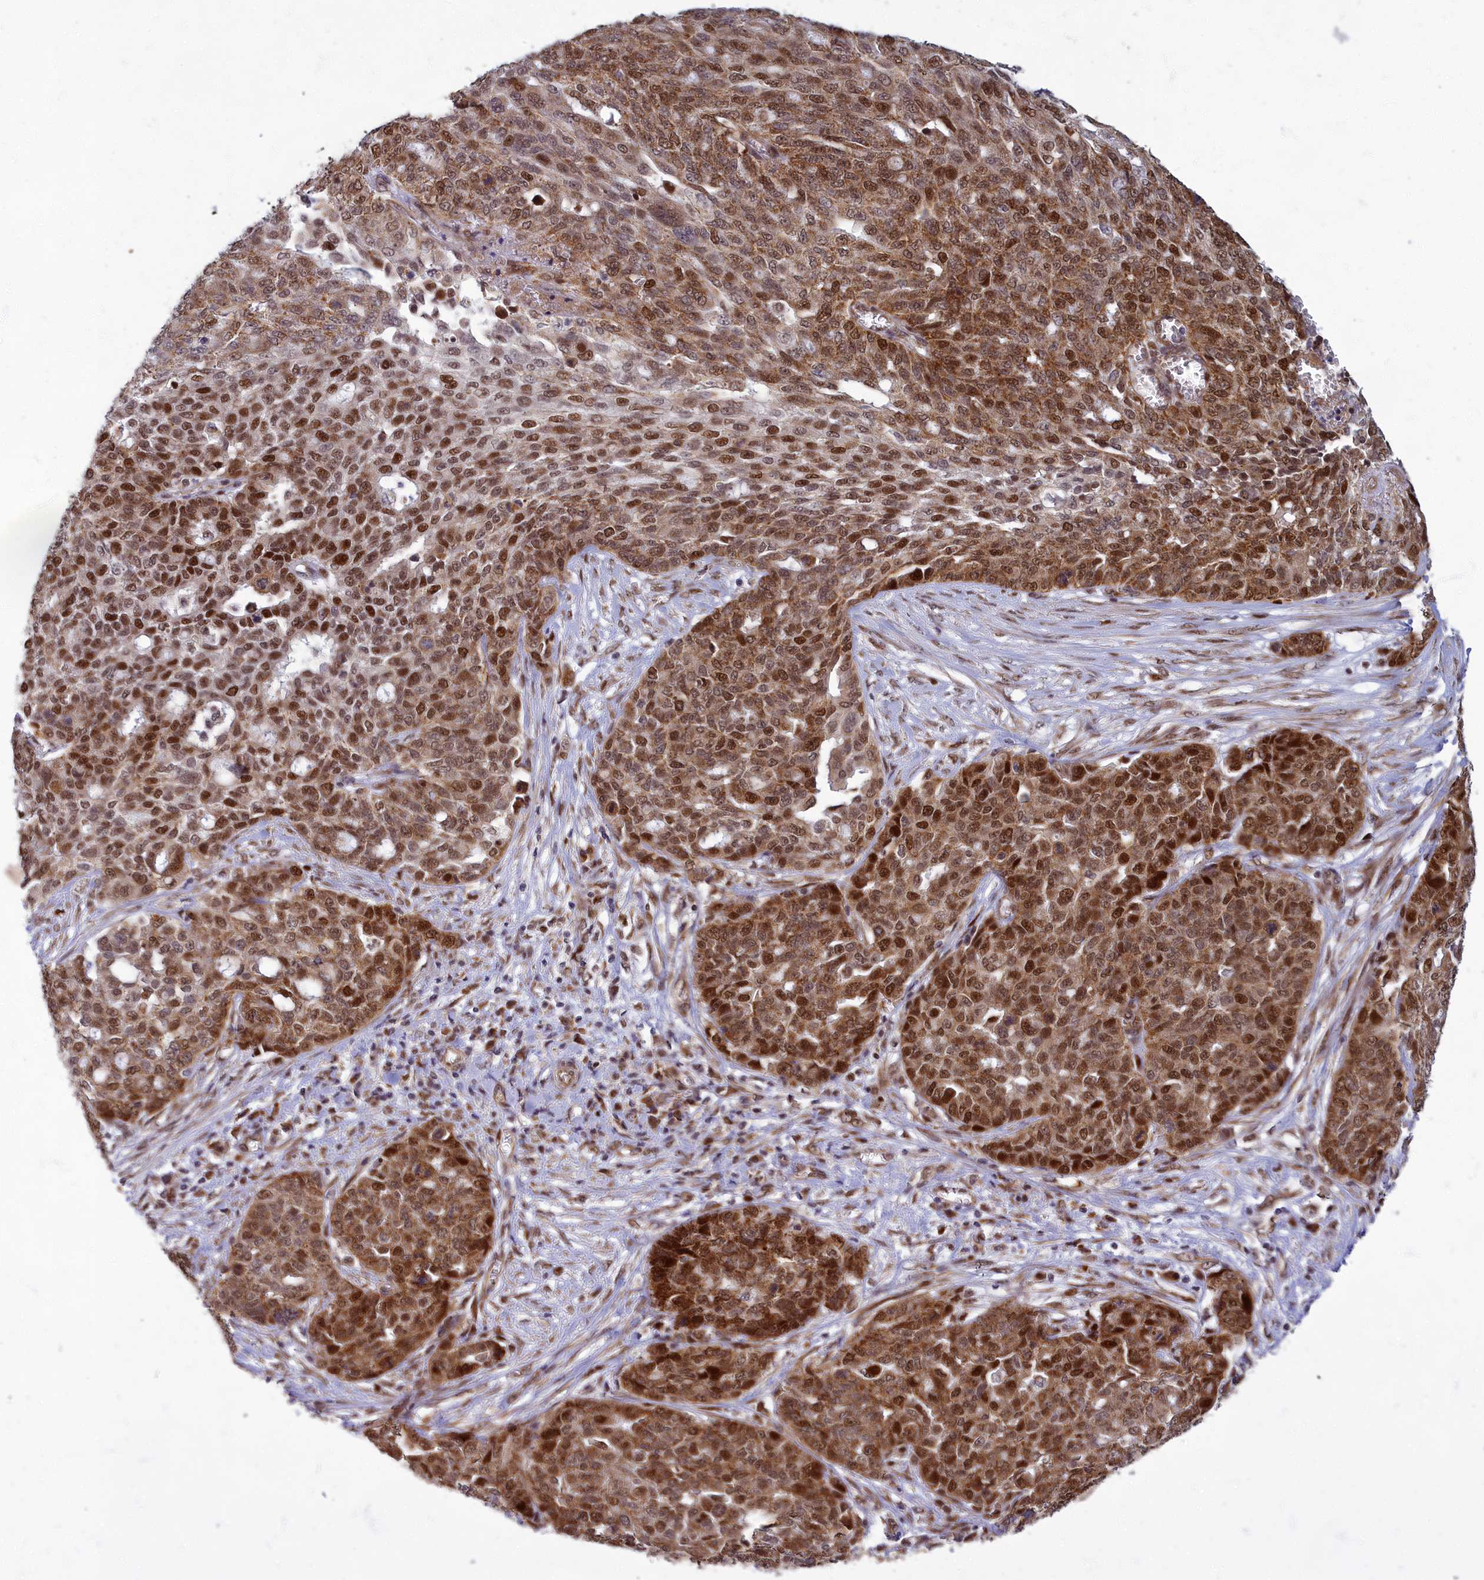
{"staining": {"intensity": "strong", "quantity": ">75%", "location": "cytoplasmic/membranous,nuclear"}, "tissue": "ovarian cancer", "cell_type": "Tumor cells", "image_type": "cancer", "snomed": [{"axis": "morphology", "description": "Cystadenocarcinoma, serous, NOS"}, {"axis": "topography", "description": "Soft tissue"}, {"axis": "topography", "description": "Ovary"}], "caption": "Immunohistochemical staining of ovarian cancer reveals high levels of strong cytoplasmic/membranous and nuclear protein staining in approximately >75% of tumor cells.", "gene": "EARS2", "patient": {"sex": "female", "age": 57}}